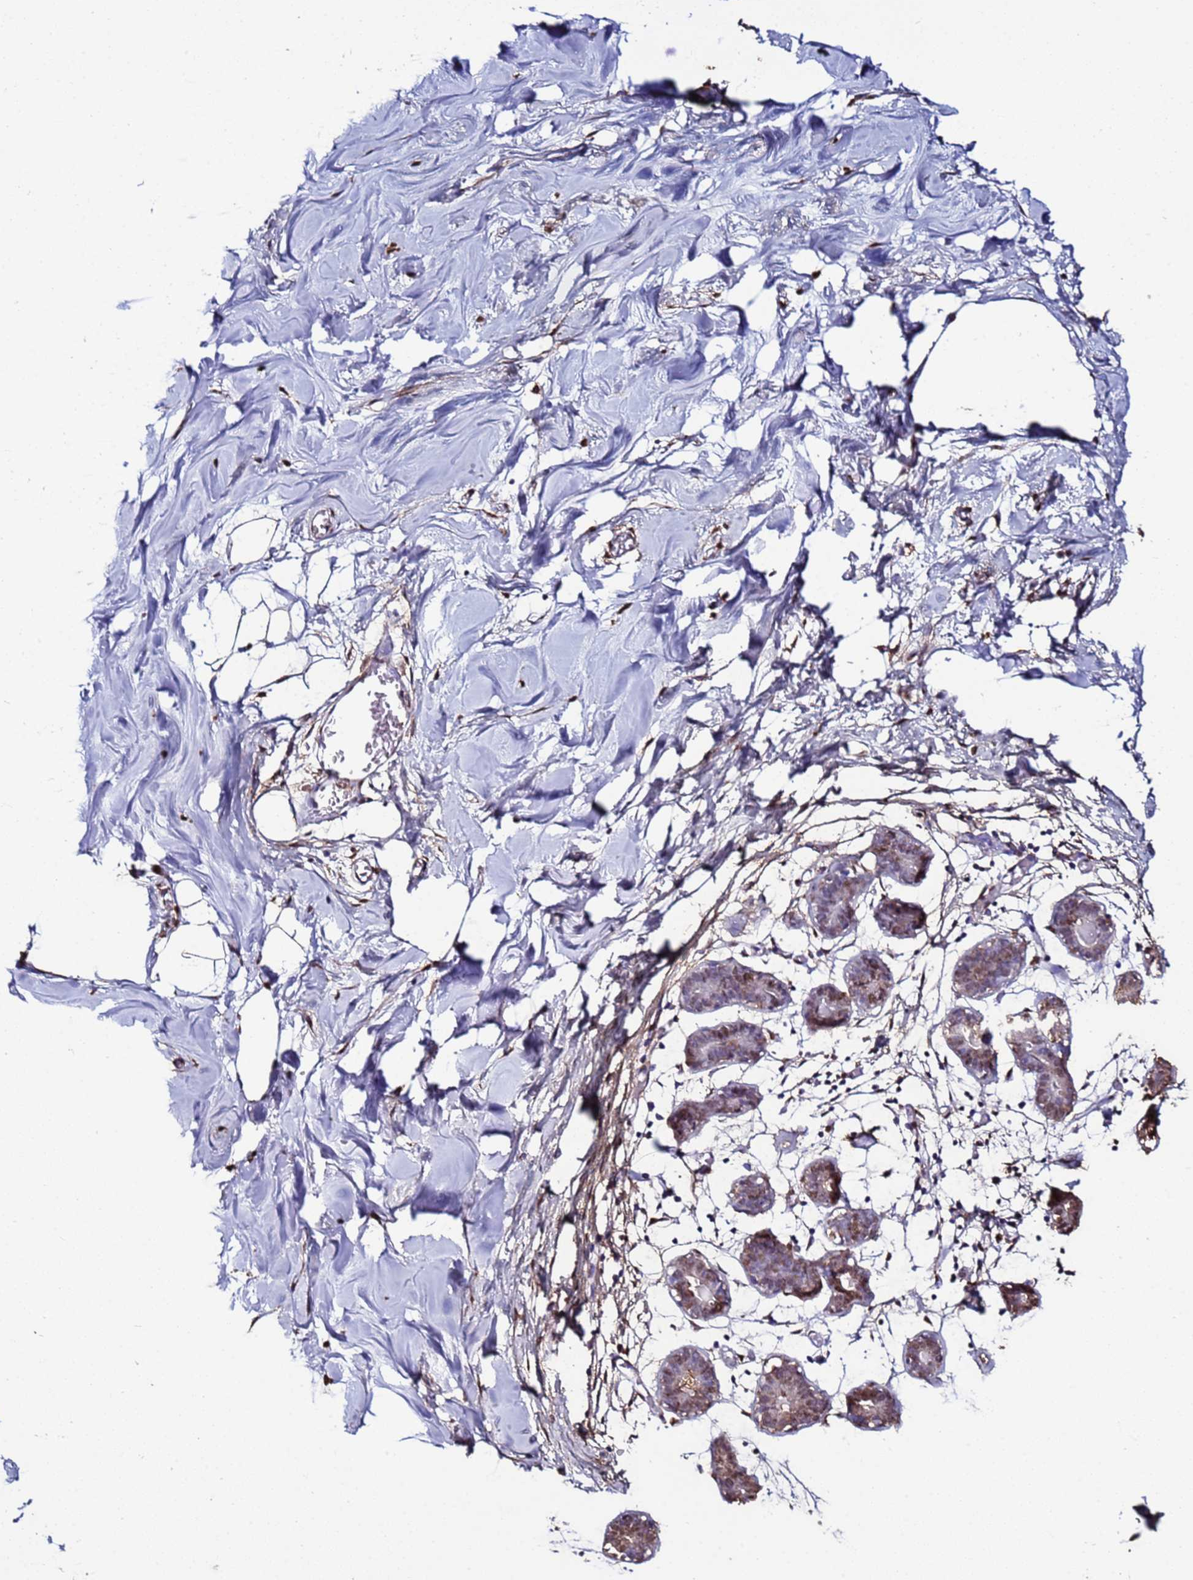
{"staining": {"intensity": "negative", "quantity": "none", "location": "none"}, "tissue": "breast", "cell_type": "Adipocytes", "image_type": "normal", "snomed": [{"axis": "morphology", "description": "Normal tissue, NOS"}, {"axis": "topography", "description": "Breast"}], "caption": "This micrograph is of normal breast stained with immunohistochemistry to label a protein in brown with the nuclei are counter-stained blue. There is no positivity in adipocytes. (Brightfield microscopy of DAB immunohistochemistry at high magnification).", "gene": "TRIP6", "patient": {"sex": "female", "age": 27}}